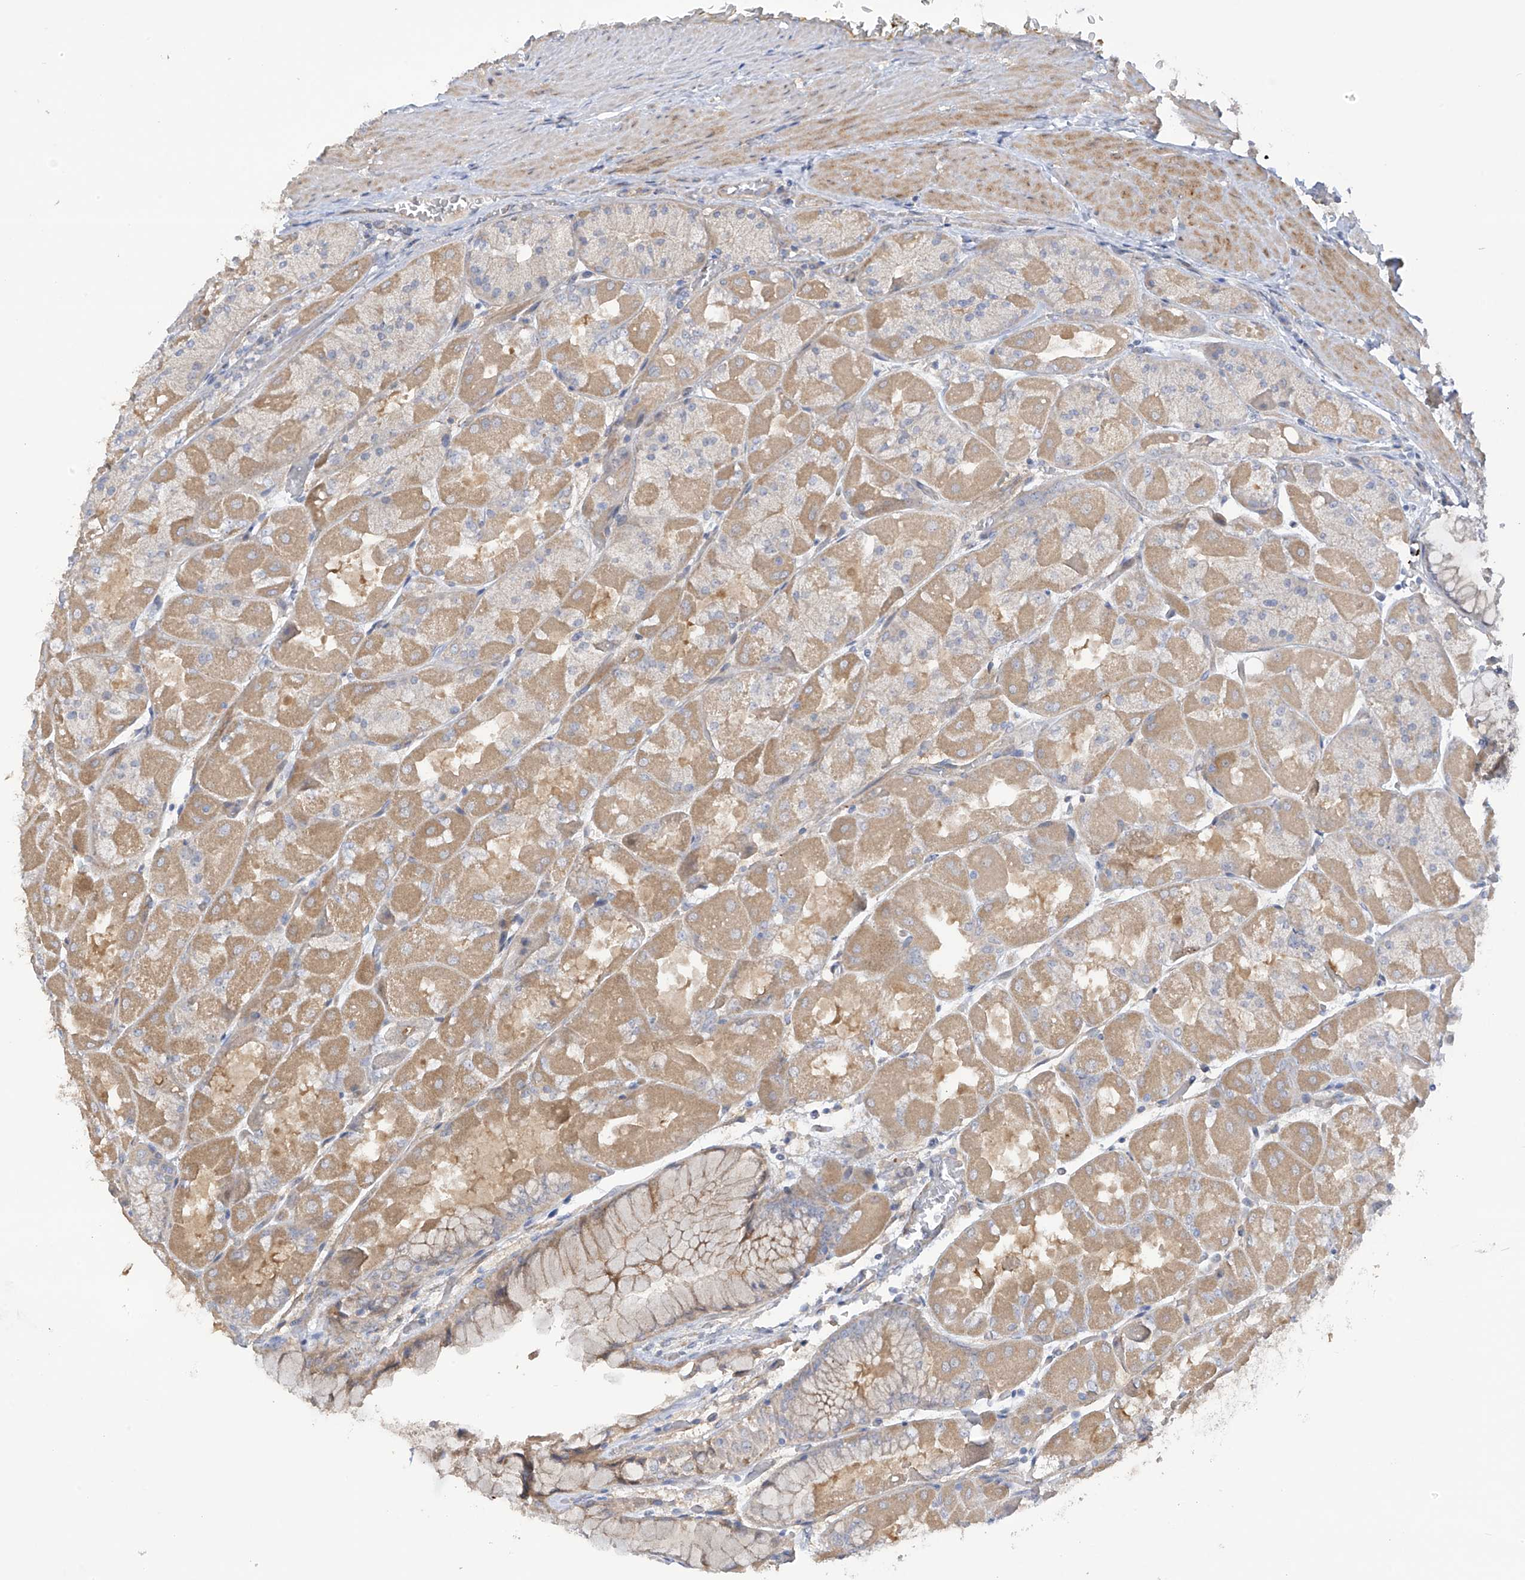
{"staining": {"intensity": "moderate", "quantity": ">75%", "location": "cytoplasmic/membranous"}, "tissue": "stomach", "cell_type": "Glandular cells", "image_type": "normal", "snomed": [{"axis": "morphology", "description": "Normal tissue, NOS"}, {"axis": "topography", "description": "Stomach"}], "caption": "Protein staining of benign stomach exhibits moderate cytoplasmic/membranous positivity in approximately >75% of glandular cells.", "gene": "ZNF641", "patient": {"sex": "female", "age": 61}}